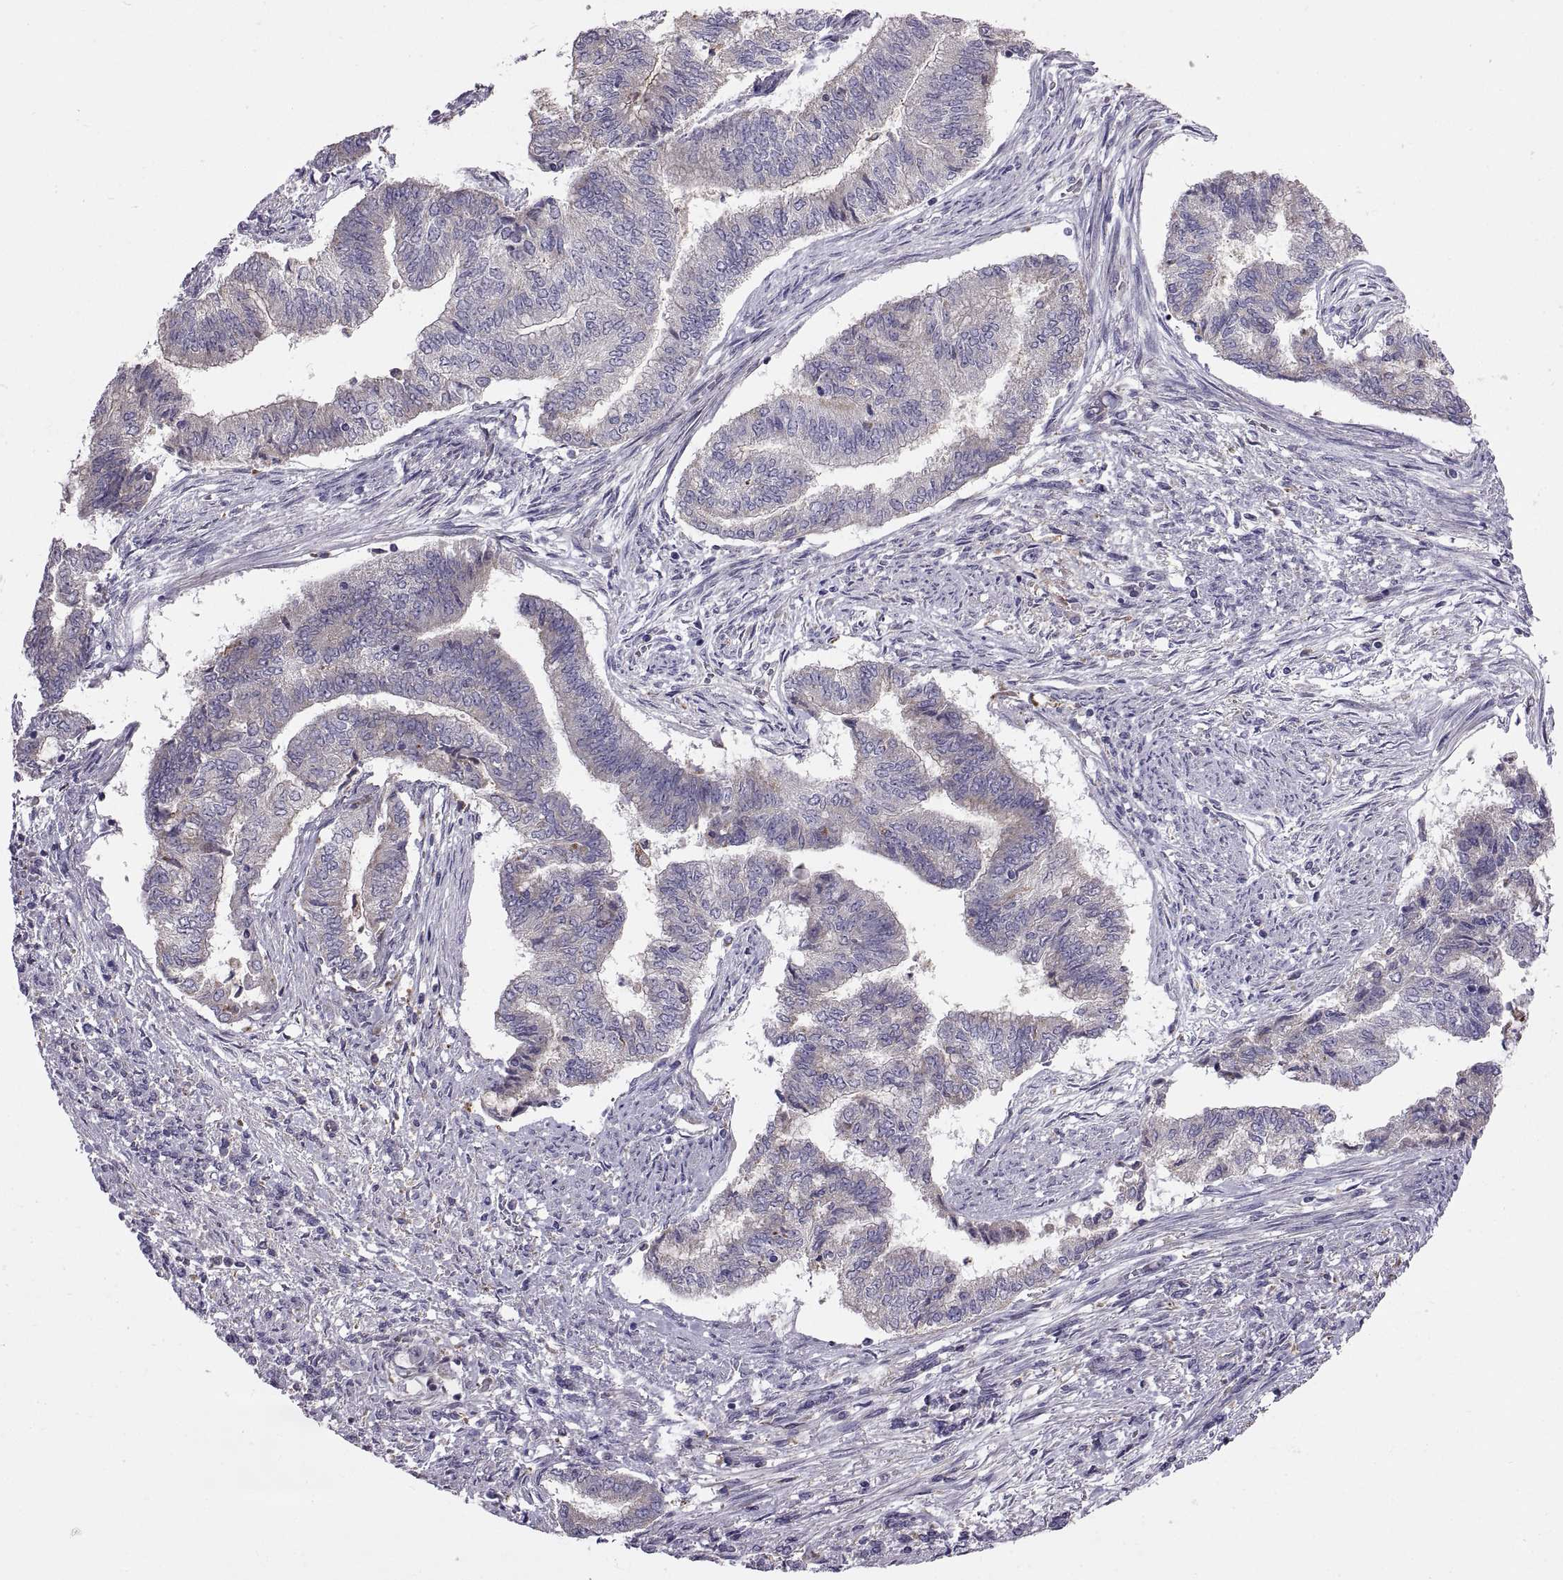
{"staining": {"intensity": "negative", "quantity": "none", "location": "none"}, "tissue": "endometrial cancer", "cell_type": "Tumor cells", "image_type": "cancer", "snomed": [{"axis": "morphology", "description": "Adenocarcinoma, NOS"}, {"axis": "topography", "description": "Endometrium"}], "caption": "The IHC histopathology image has no significant expression in tumor cells of endometrial adenocarcinoma tissue. The staining is performed using DAB brown chromogen with nuclei counter-stained in using hematoxylin.", "gene": "ARSL", "patient": {"sex": "female", "age": 65}}